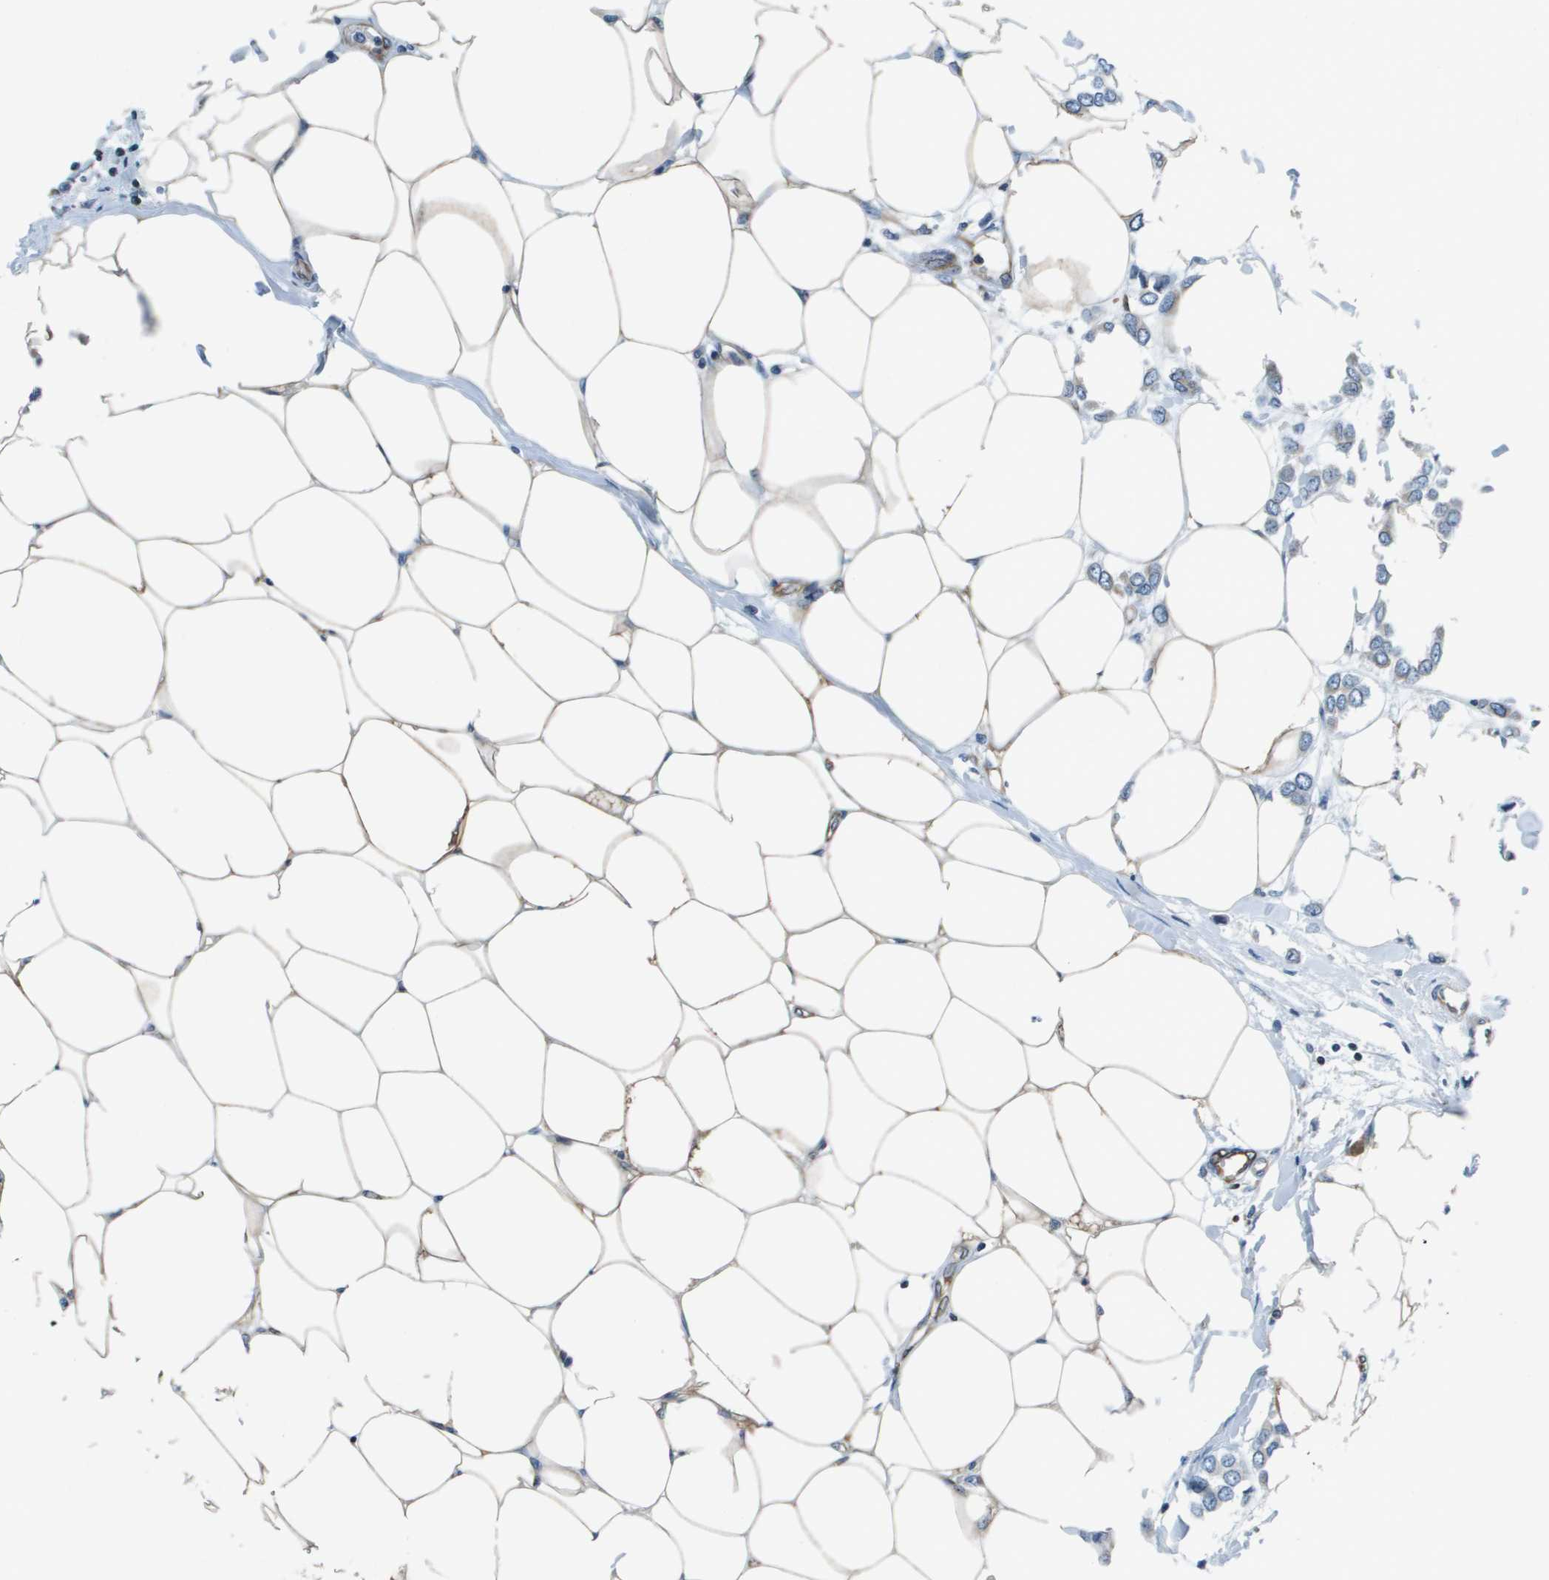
{"staining": {"intensity": "negative", "quantity": "none", "location": "none"}, "tissue": "breast cancer", "cell_type": "Tumor cells", "image_type": "cancer", "snomed": [{"axis": "morphology", "description": "Lobular carcinoma"}, {"axis": "topography", "description": "Breast"}], "caption": "A histopathology image of breast cancer (lobular carcinoma) stained for a protein reveals no brown staining in tumor cells.", "gene": "ESYT1", "patient": {"sex": "female", "age": 51}}